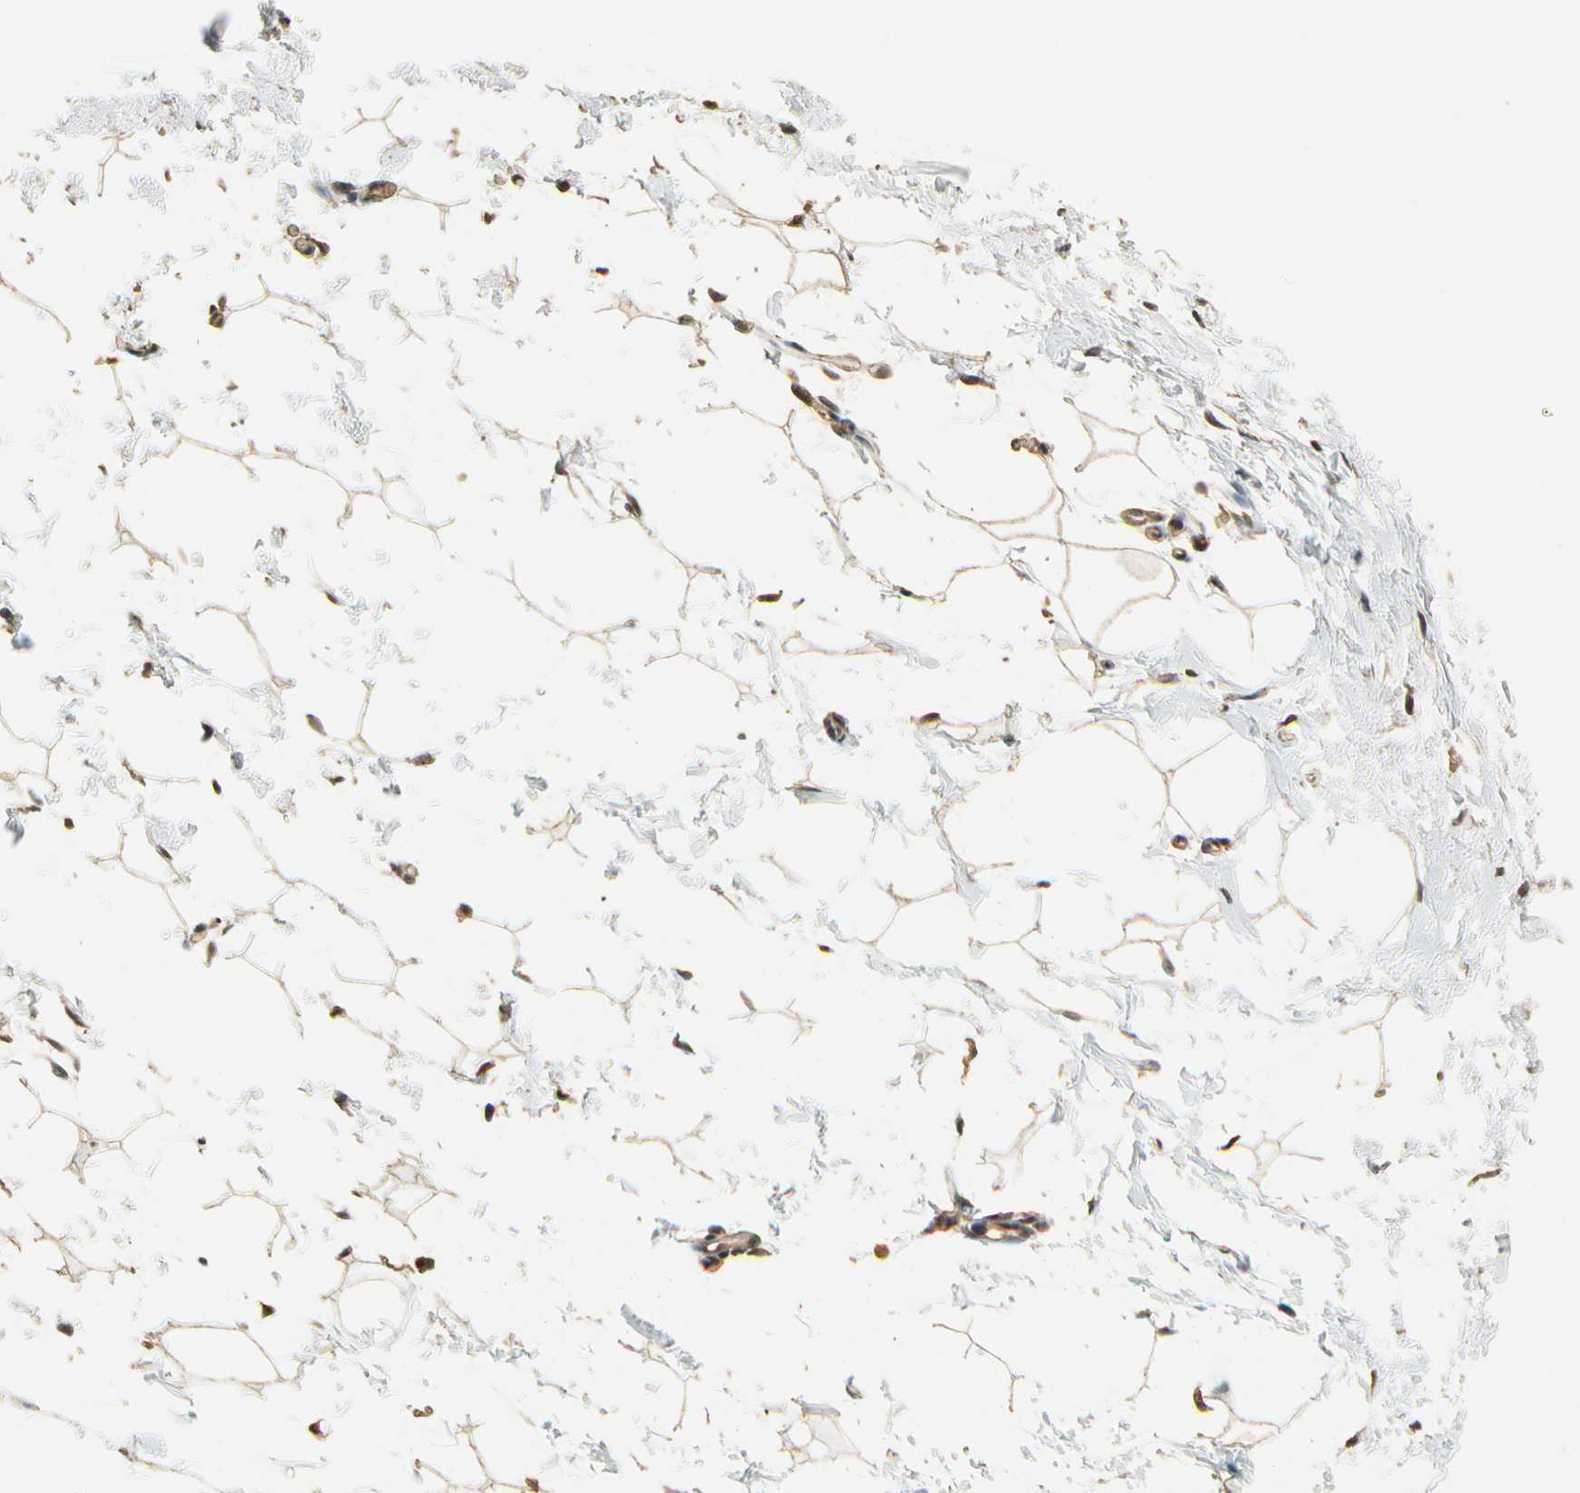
{"staining": {"intensity": "moderate", "quantity": ">75%", "location": "nuclear"}, "tissue": "adipose tissue", "cell_type": "Adipocytes", "image_type": "normal", "snomed": [{"axis": "morphology", "description": "Normal tissue, NOS"}, {"axis": "topography", "description": "Breast"}], "caption": "This micrograph shows immunohistochemistry (IHC) staining of normal human adipose tissue, with medium moderate nuclear expression in about >75% of adipocytes.", "gene": "RBM25", "patient": {"sex": "female", "age": 45}}